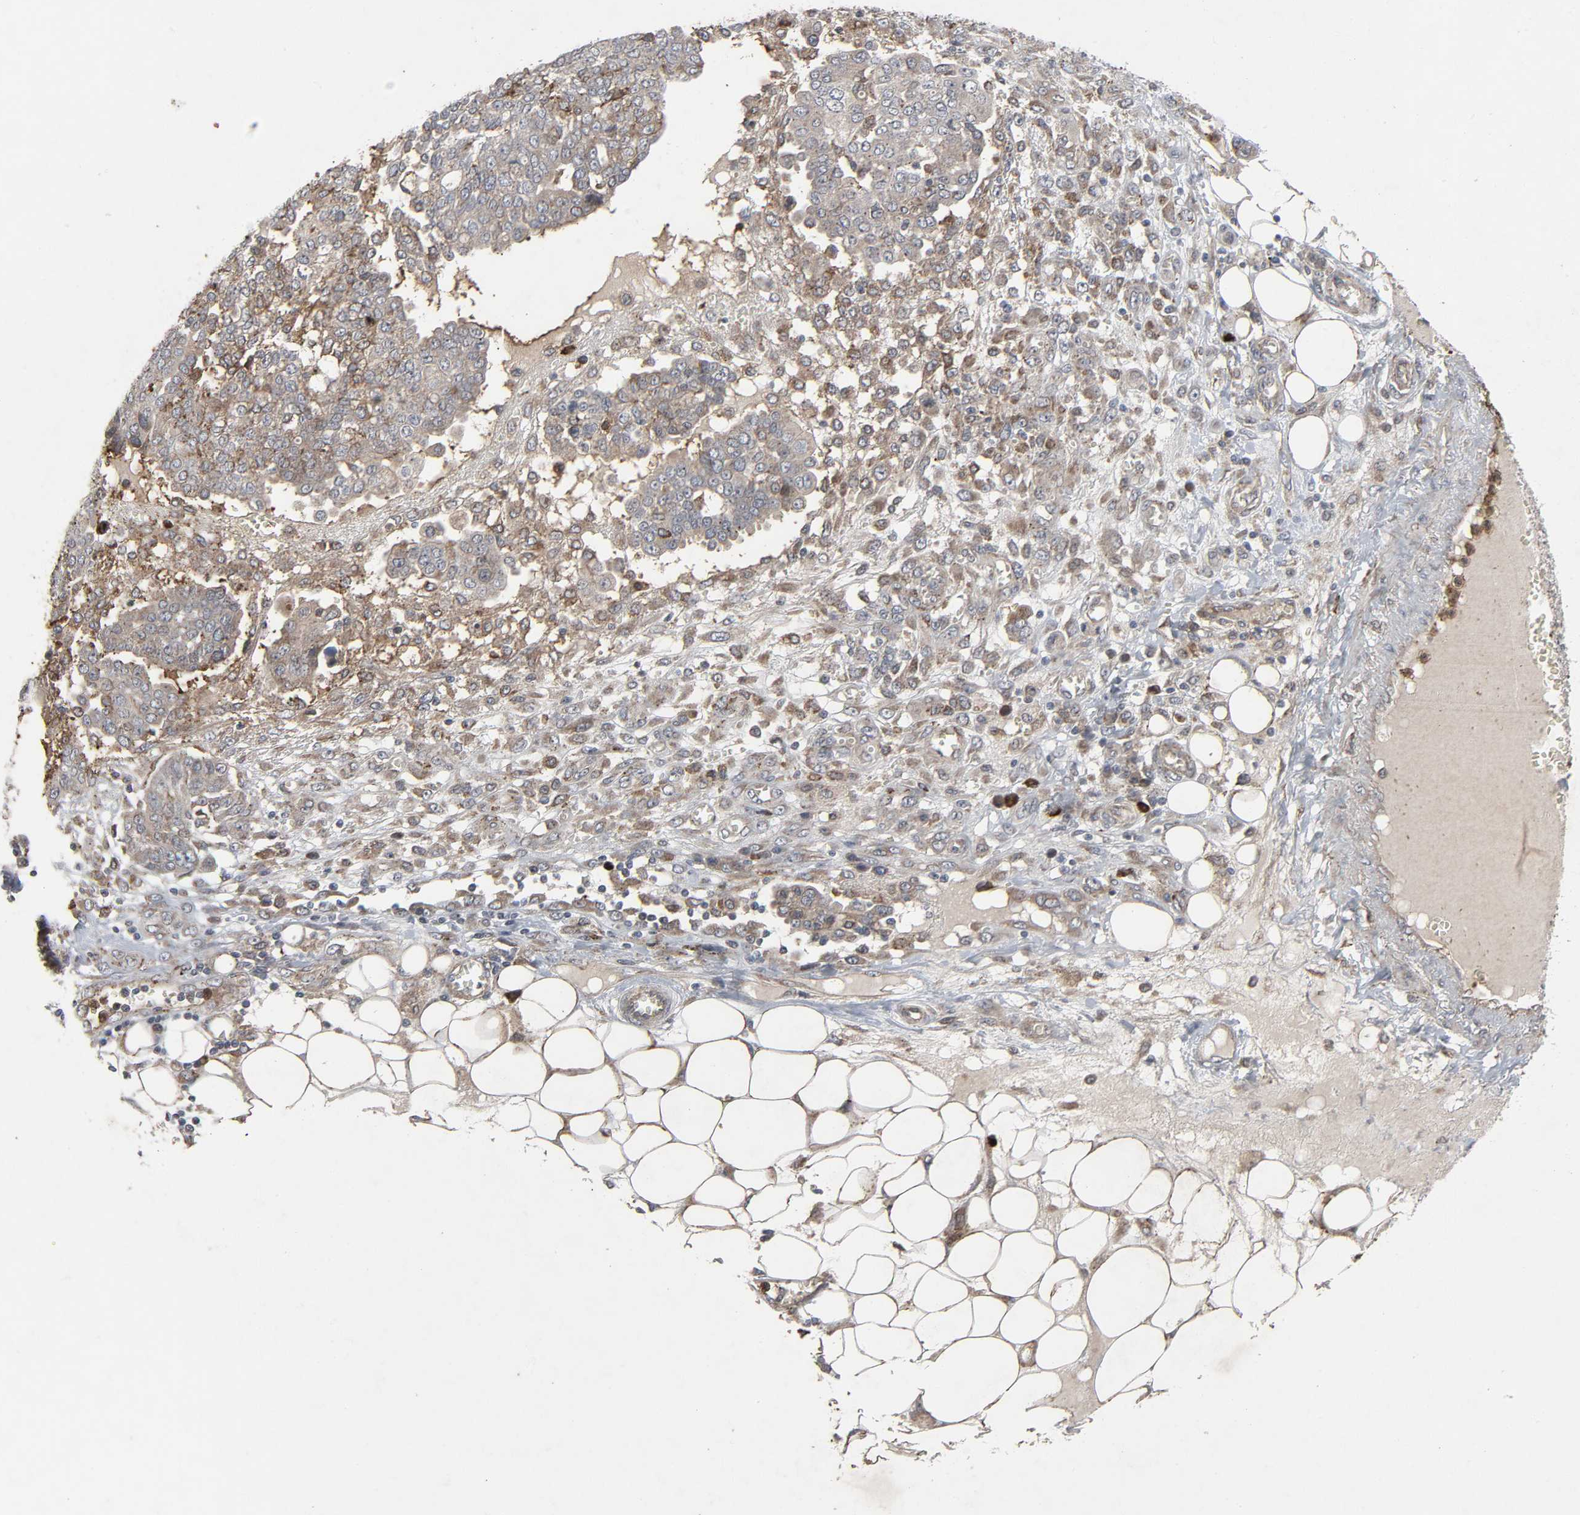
{"staining": {"intensity": "weak", "quantity": ">75%", "location": "cytoplasmic/membranous"}, "tissue": "ovarian cancer", "cell_type": "Tumor cells", "image_type": "cancer", "snomed": [{"axis": "morphology", "description": "Cystadenocarcinoma, serous, NOS"}, {"axis": "topography", "description": "Soft tissue"}, {"axis": "topography", "description": "Ovary"}], "caption": "About >75% of tumor cells in ovarian serous cystadenocarcinoma exhibit weak cytoplasmic/membranous protein staining as visualized by brown immunohistochemical staining.", "gene": "ADCY4", "patient": {"sex": "female", "age": 57}}